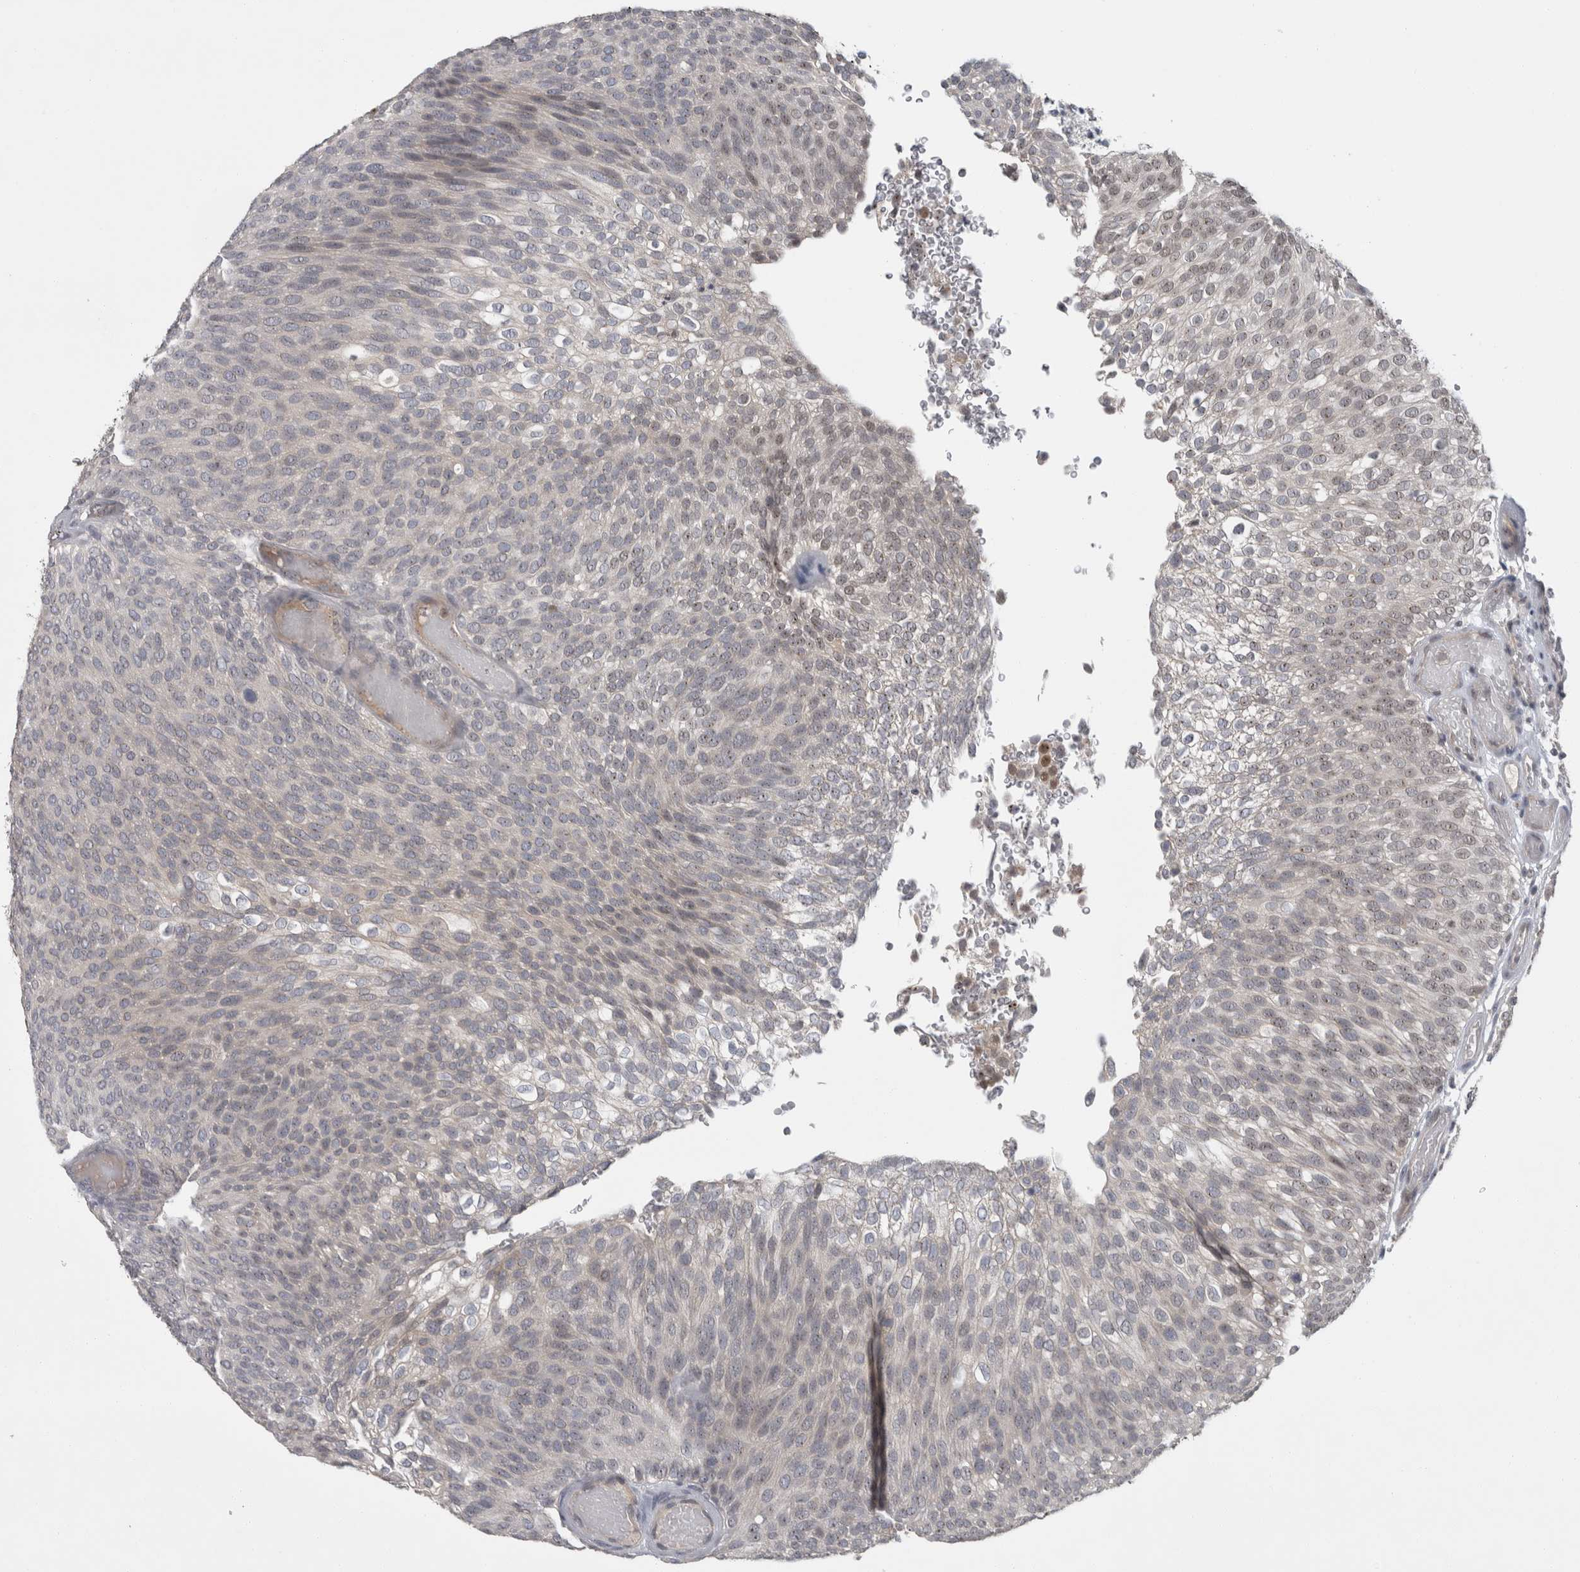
{"staining": {"intensity": "moderate", "quantity": "25%-75%", "location": "nuclear"}, "tissue": "urothelial cancer", "cell_type": "Tumor cells", "image_type": "cancer", "snomed": [{"axis": "morphology", "description": "Urothelial carcinoma, Low grade"}, {"axis": "topography", "description": "Urinary bladder"}], "caption": "Tumor cells reveal moderate nuclear positivity in about 25%-75% of cells in urothelial cancer. The staining was performed using DAB (3,3'-diaminobenzidine) to visualize the protein expression in brown, while the nuclei were stained in blue with hematoxylin (Magnification: 20x).", "gene": "RBM28", "patient": {"sex": "male", "age": 78}}